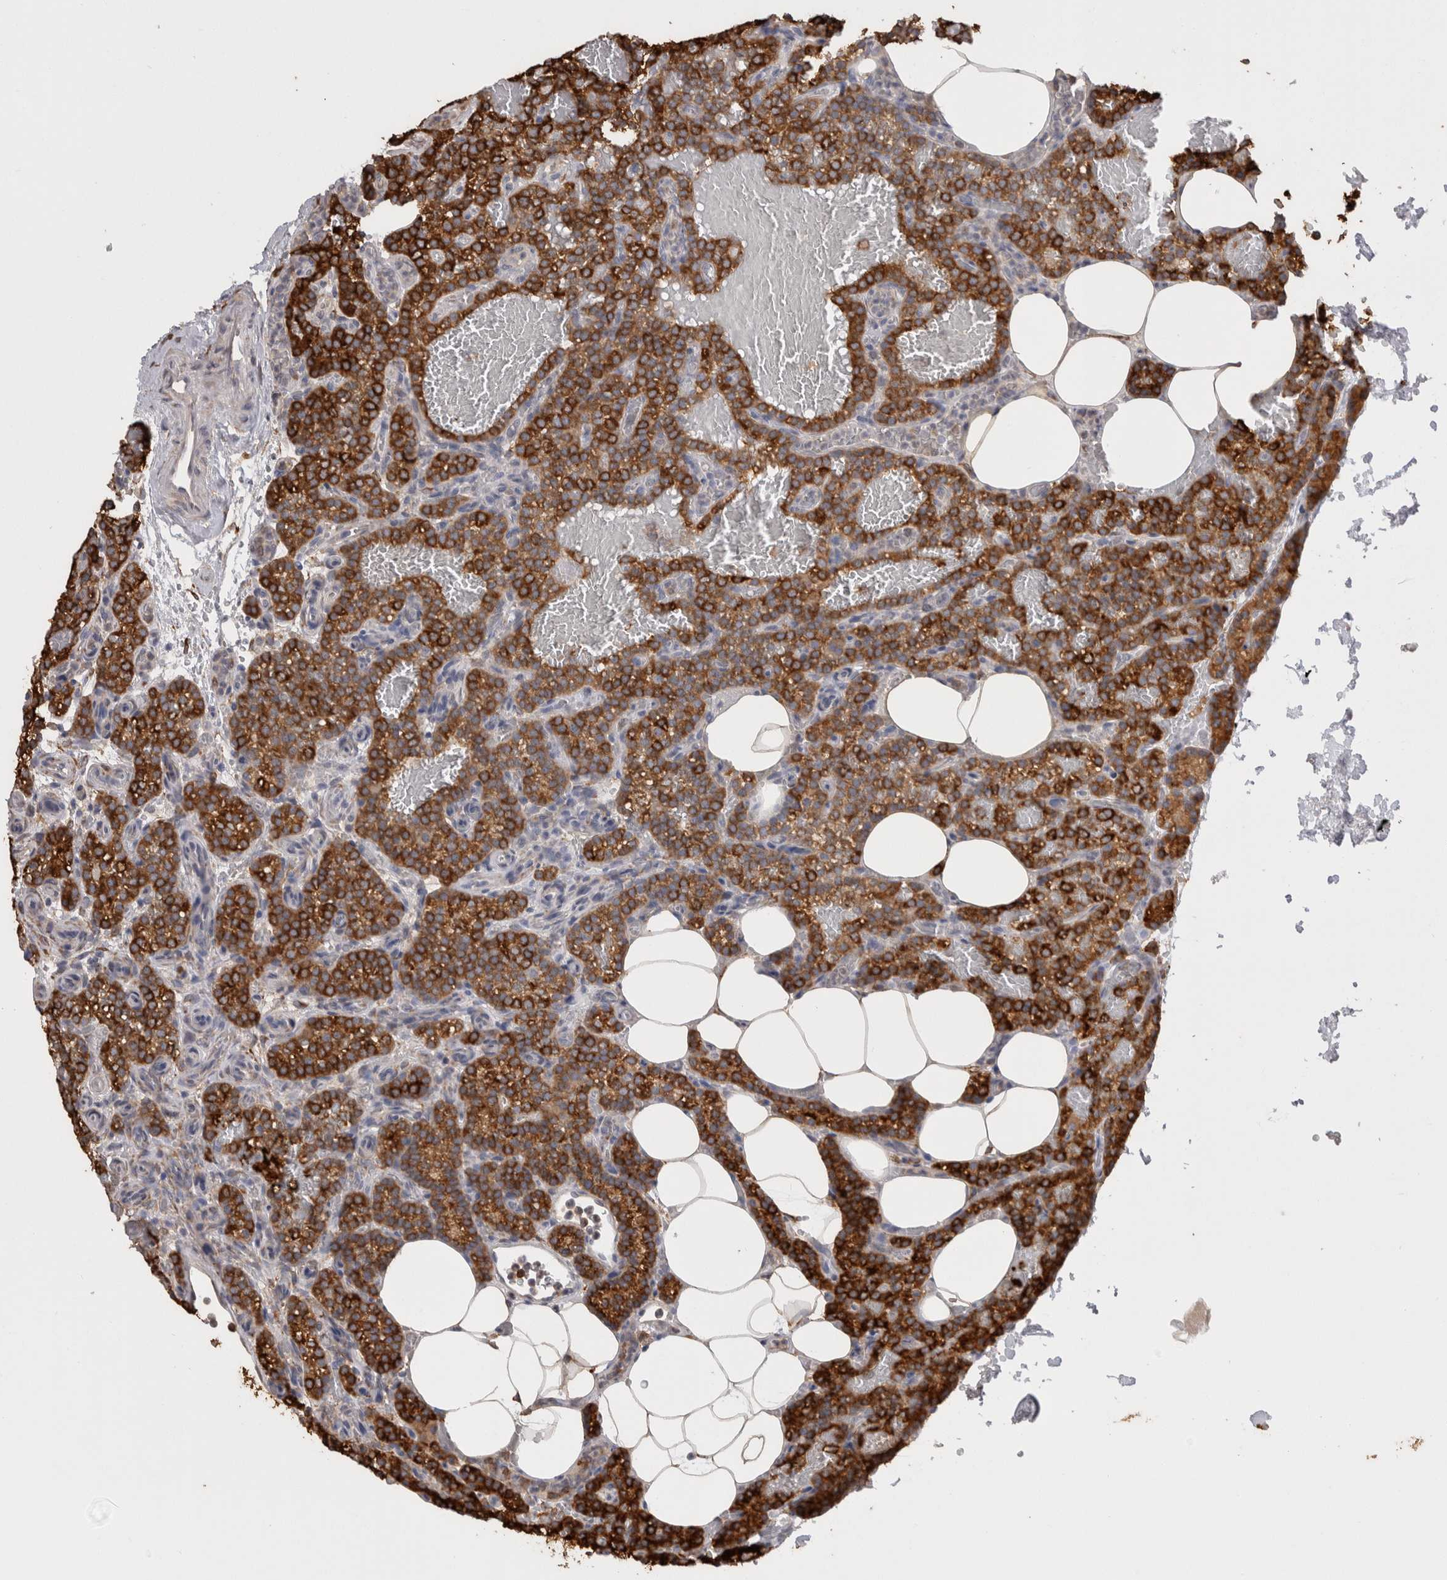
{"staining": {"intensity": "strong", "quantity": ">75%", "location": "cytoplasmic/membranous"}, "tissue": "parathyroid gland", "cell_type": "Glandular cells", "image_type": "normal", "snomed": [{"axis": "morphology", "description": "Normal tissue, NOS"}, {"axis": "topography", "description": "Parathyroid gland"}], "caption": "DAB (3,3'-diaminobenzidine) immunohistochemical staining of normal human parathyroid gland shows strong cytoplasmic/membranous protein positivity in approximately >75% of glandular cells. The staining is performed using DAB brown chromogen to label protein expression. The nuclei are counter-stained blue using hematoxylin.", "gene": "LRPAP1", "patient": {"sex": "male", "age": 58}}